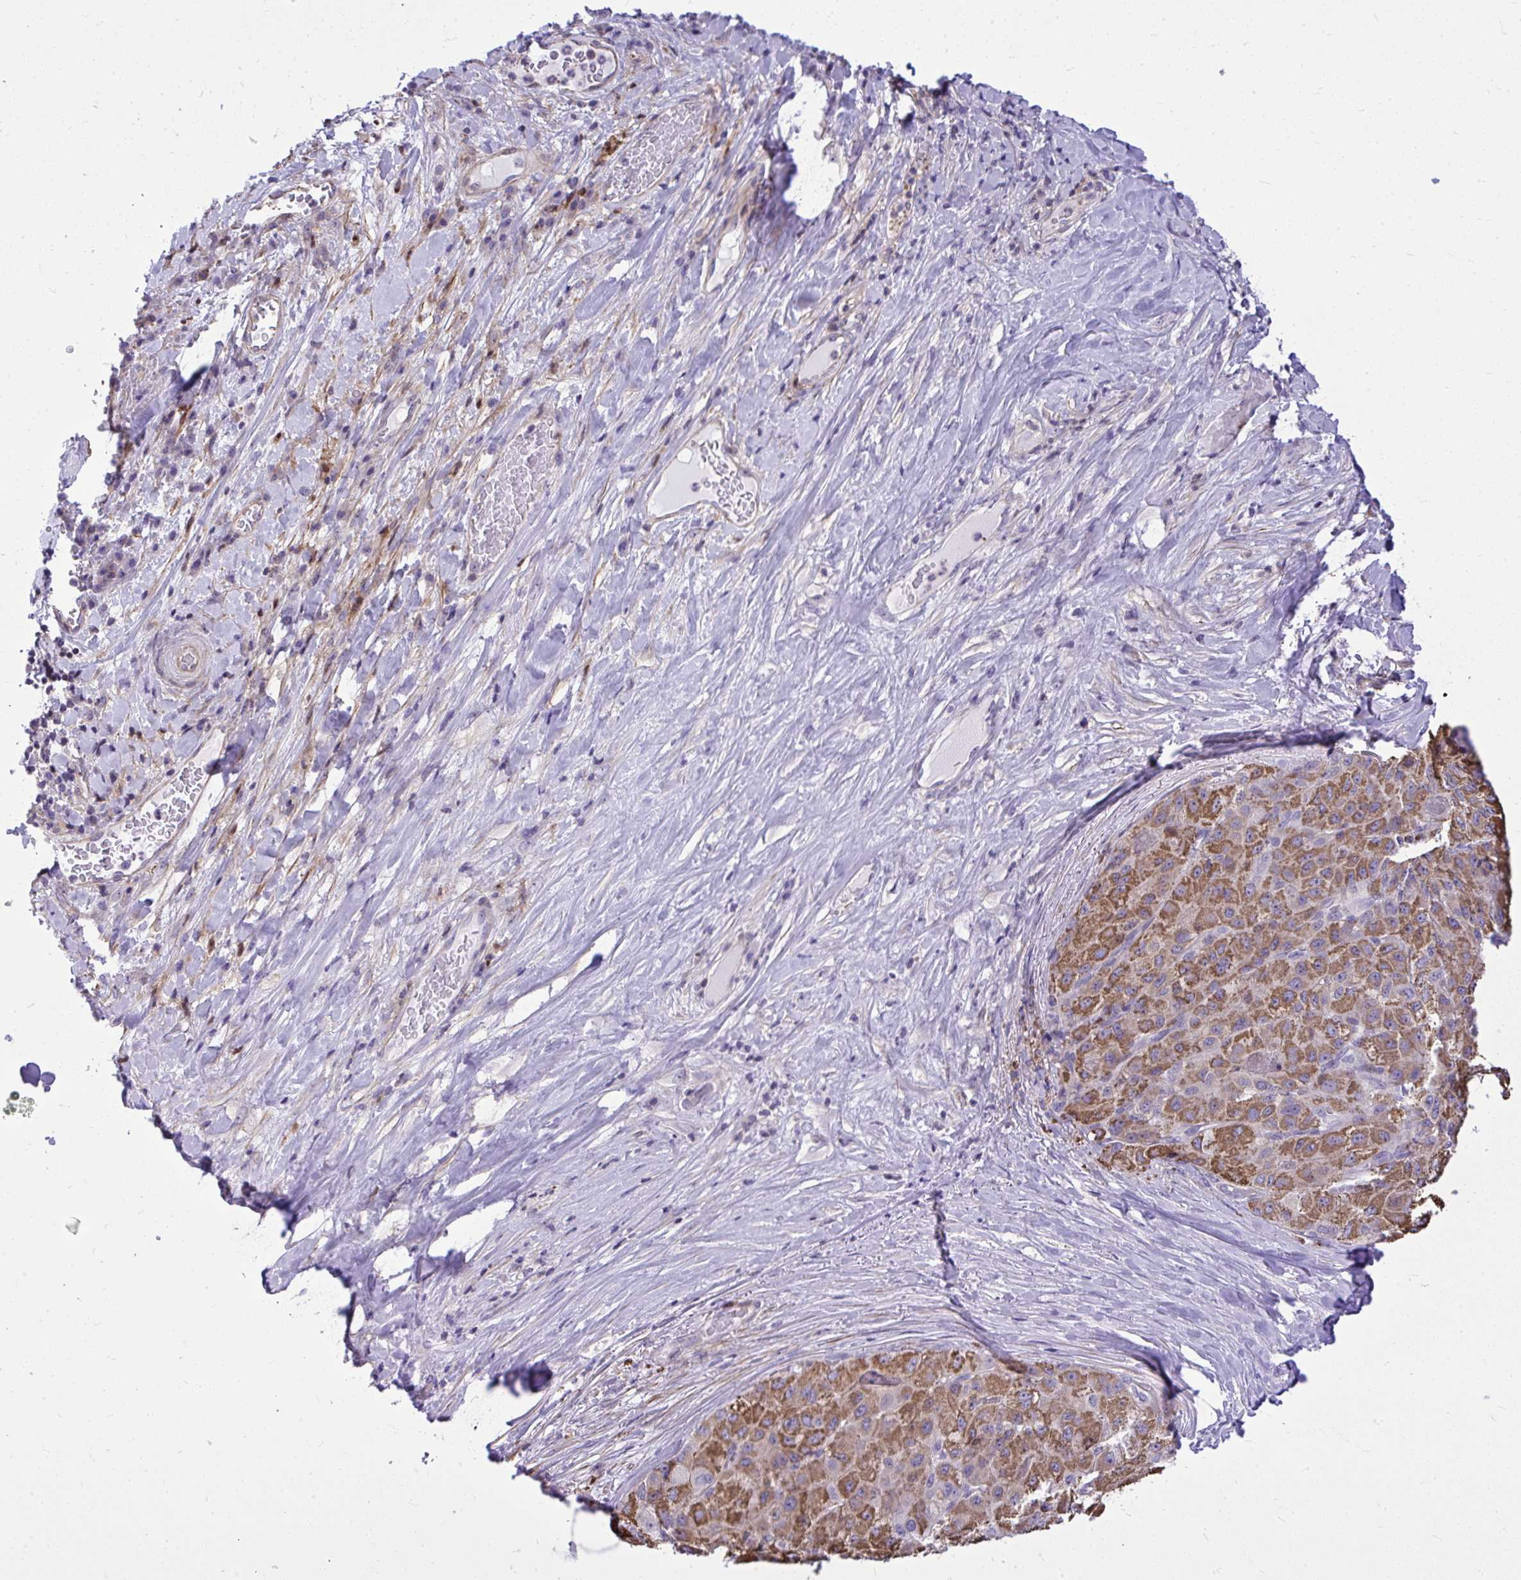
{"staining": {"intensity": "moderate", "quantity": ">75%", "location": "cytoplasmic/membranous"}, "tissue": "liver cancer", "cell_type": "Tumor cells", "image_type": "cancer", "snomed": [{"axis": "morphology", "description": "Carcinoma, Hepatocellular, NOS"}, {"axis": "topography", "description": "Liver"}], "caption": "Immunohistochemistry micrograph of human liver cancer stained for a protein (brown), which displays medium levels of moderate cytoplasmic/membranous expression in about >75% of tumor cells.", "gene": "GRK4", "patient": {"sex": "male", "age": 80}}